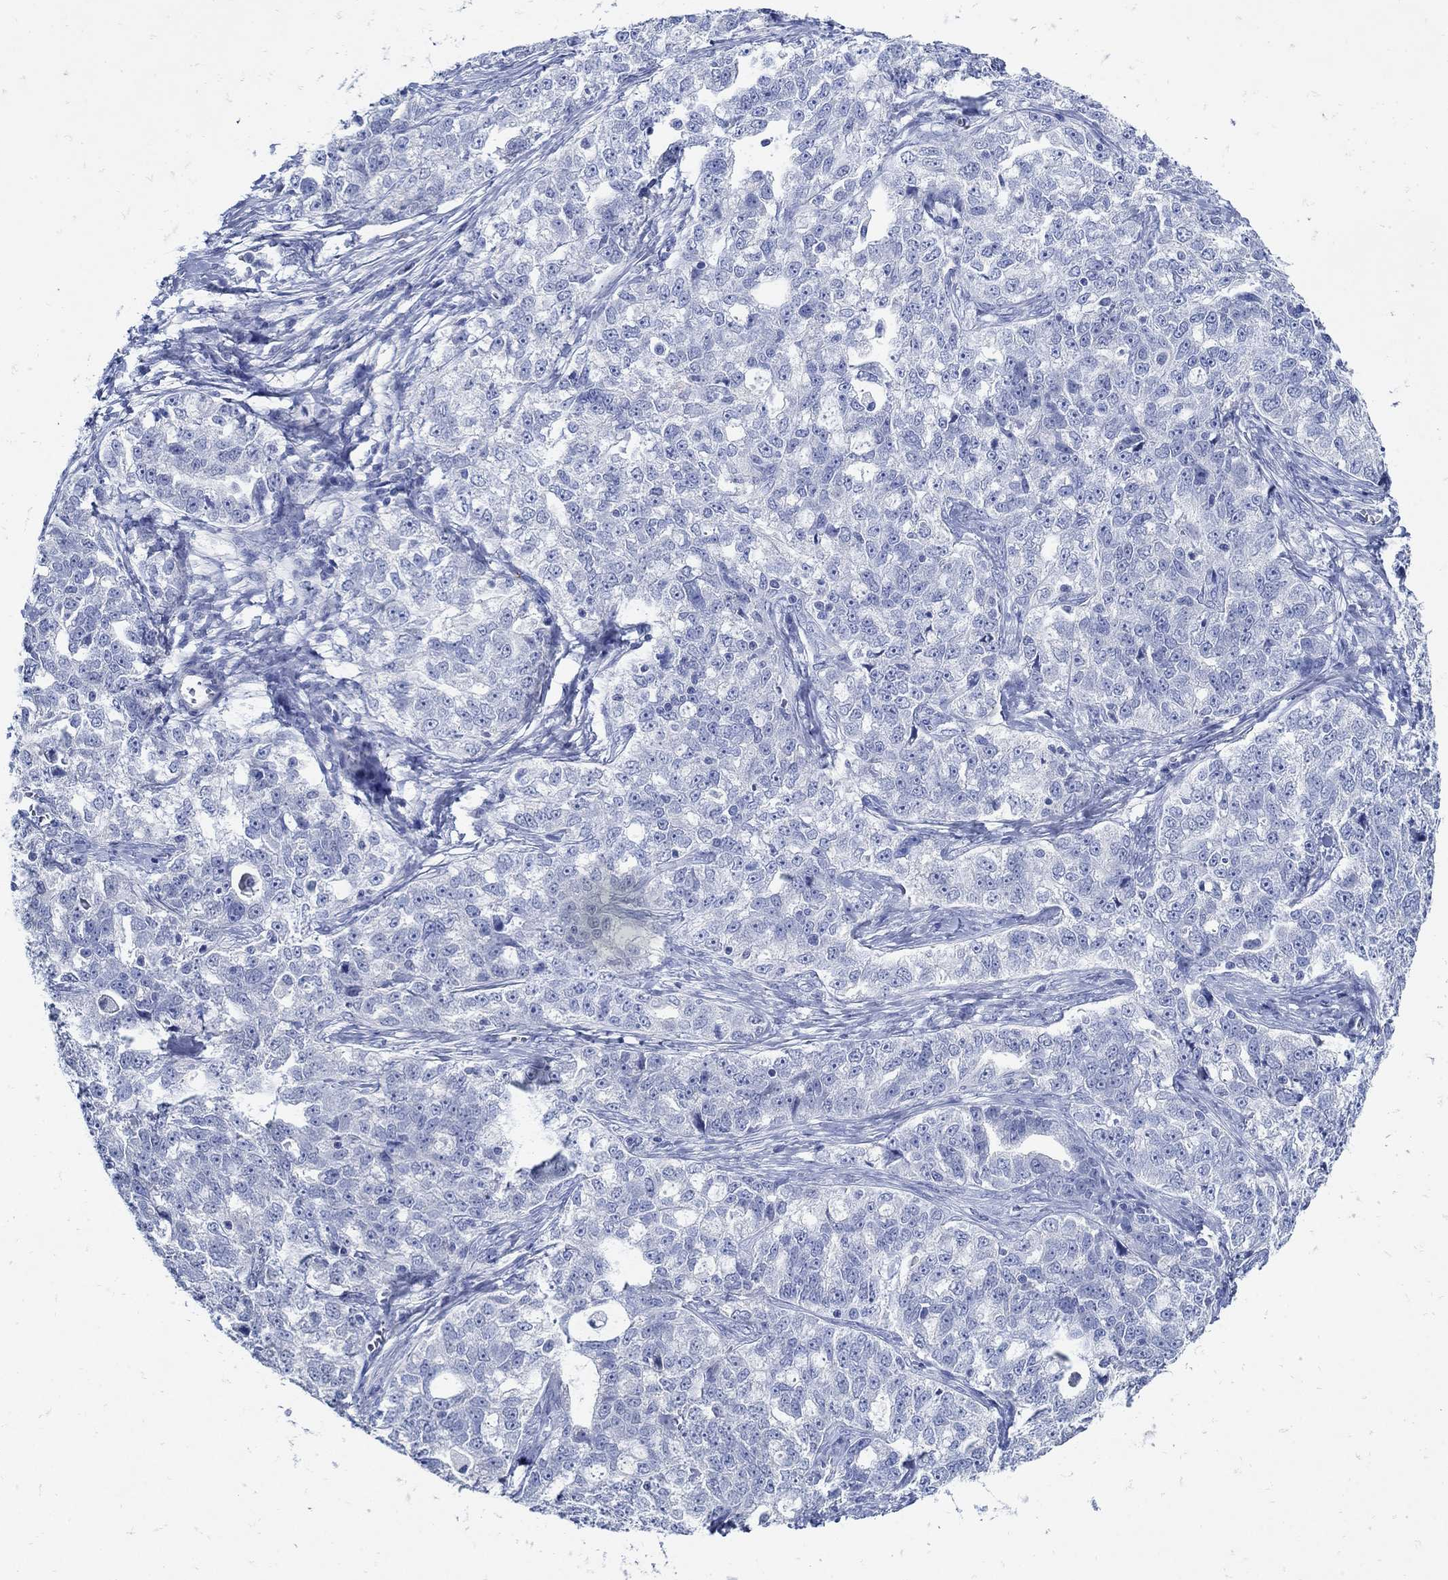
{"staining": {"intensity": "negative", "quantity": "none", "location": "none"}, "tissue": "ovarian cancer", "cell_type": "Tumor cells", "image_type": "cancer", "snomed": [{"axis": "morphology", "description": "Cystadenocarcinoma, serous, NOS"}, {"axis": "topography", "description": "Ovary"}], "caption": "This is an immunohistochemistry (IHC) image of human ovarian cancer. There is no expression in tumor cells.", "gene": "NOS1", "patient": {"sex": "female", "age": 51}}